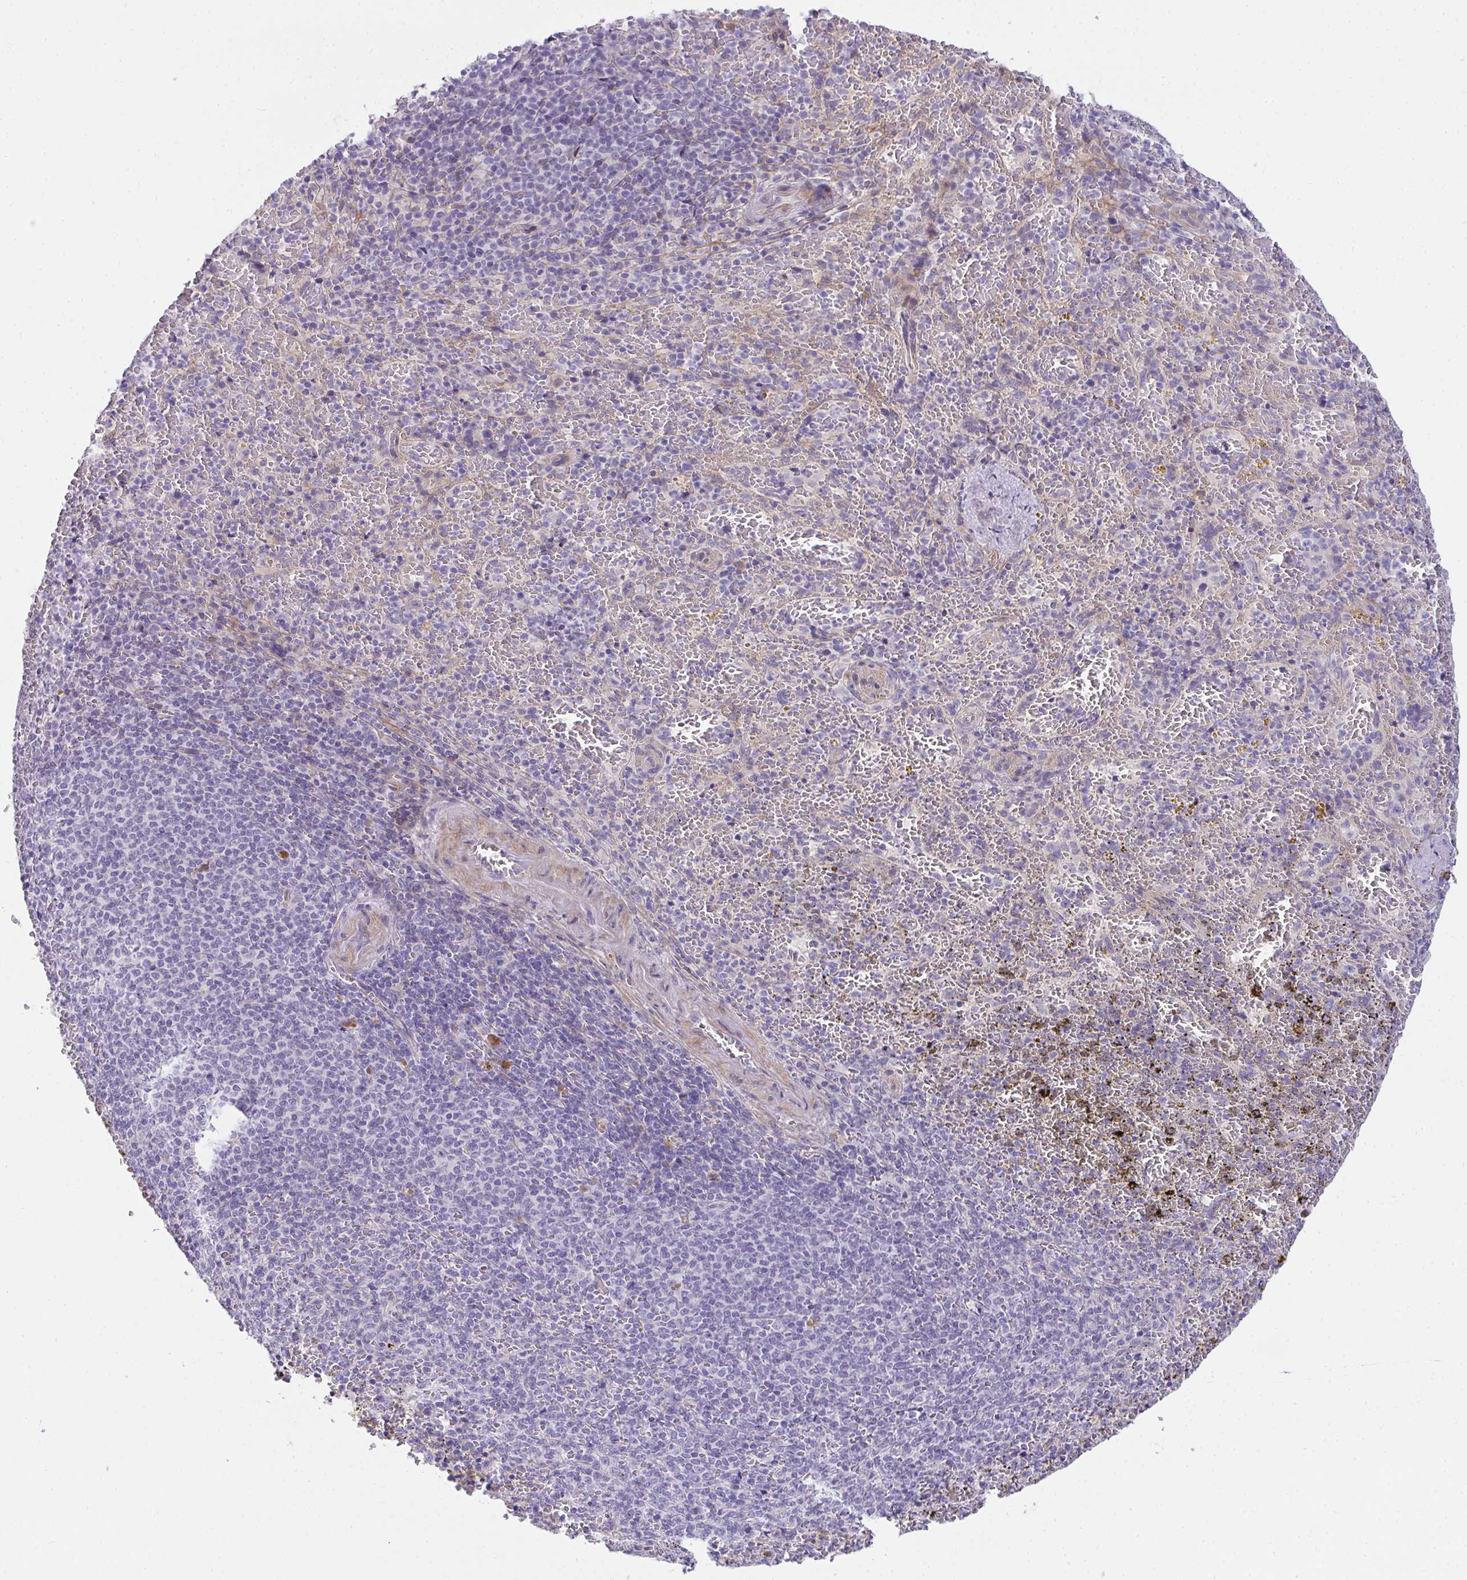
{"staining": {"intensity": "negative", "quantity": "none", "location": "none"}, "tissue": "spleen", "cell_type": "Cells in red pulp", "image_type": "normal", "snomed": [{"axis": "morphology", "description": "Normal tissue, NOS"}, {"axis": "topography", "description": "Spleen"}], "caption": "Cells in red pulp are negative for brown protein staining in benign spleen. Brightfield microscopy of immunohistochemistry (IHC) stained with DAB (3,3'-diaminobenzidine) (brown) and hematoxylin (blue), captured at high magnification.", "gene": "AK5", "patient": {"sex": "female", "age": 50}}